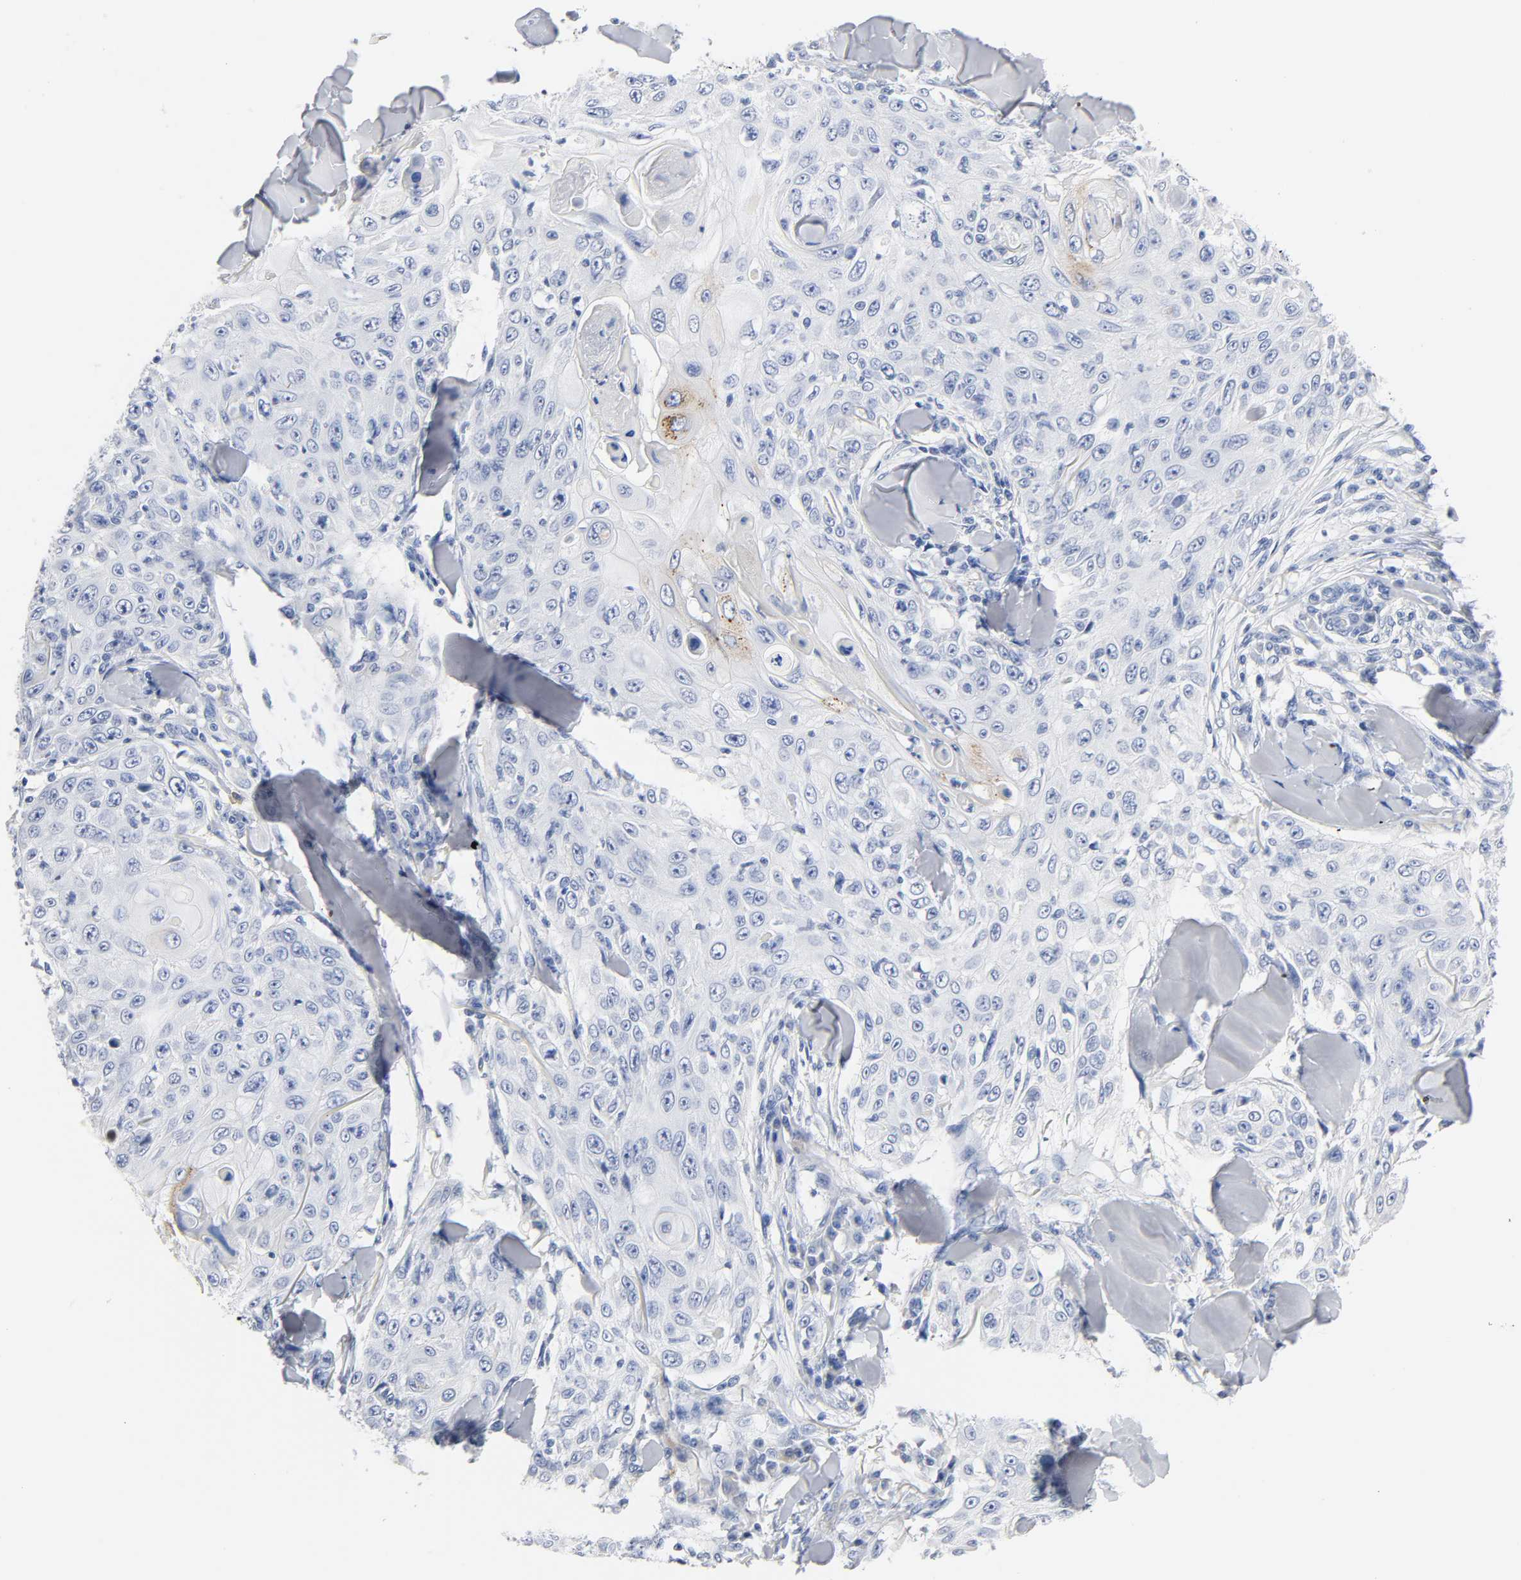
{"staining": {"intensity": "moderate", "quantity": "<25%", "location": "cytoplasmic/membranous"}, "tissue": "skin cancer", "cell_type": "Tumor cells", "image_type": "cancer", "snomed": [{"axis": "morphology", "description": "Squamous cell carcinoma, NOS"}, {"axis": "topography", "description": "Skin"}], "caption": "The micrograph reveals immunohistochemical staining of skin cancer (squamous cell carcinoma). There is moderate cytoplasmic/membranous expression is seen in about <25% of tumor cells.", "gene": "ACP3", "patient": {"sex": "male", "age": 86}}